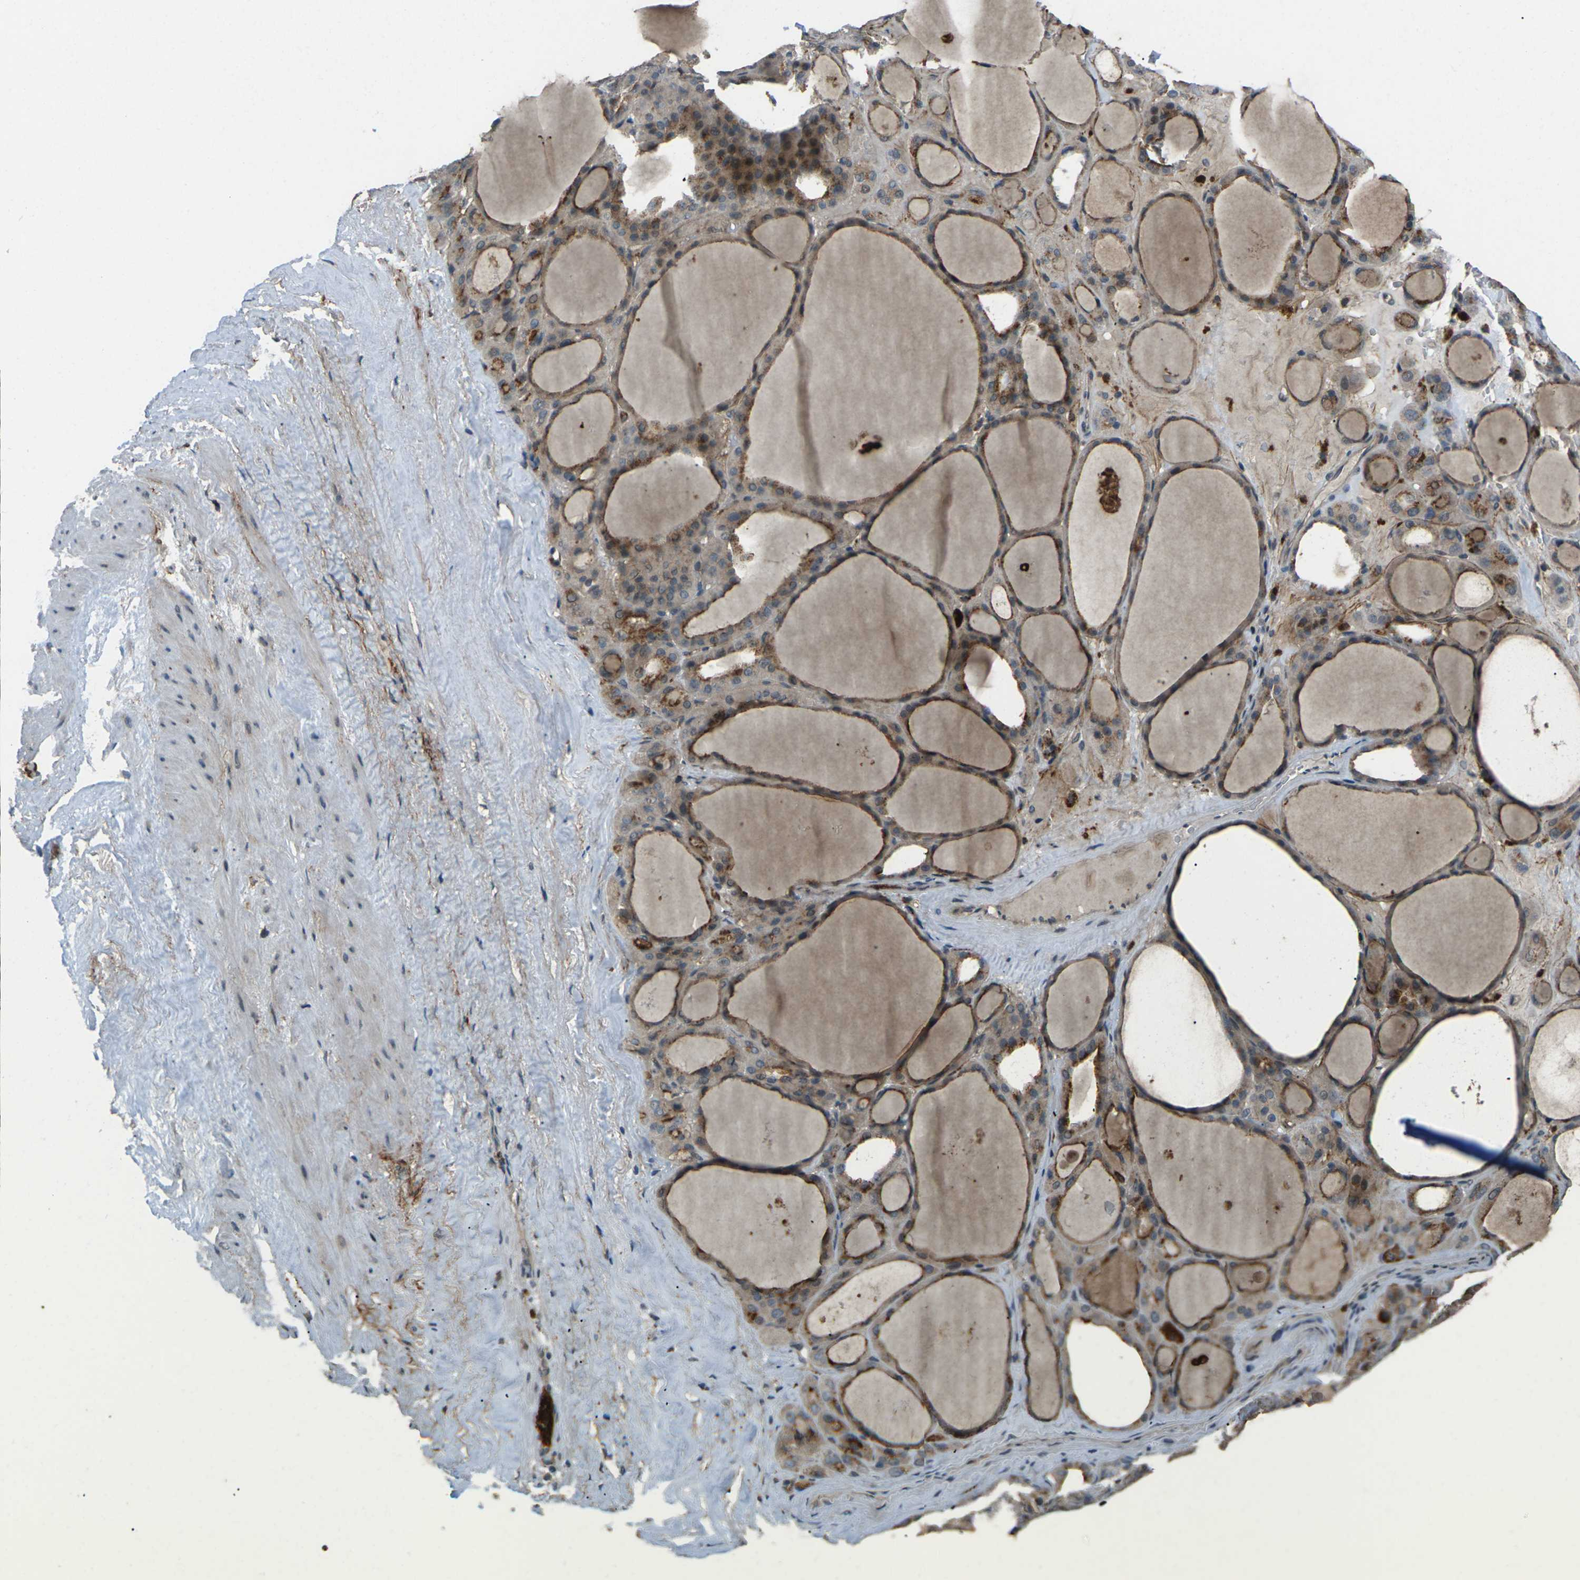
{"staining": {"intensity": "moderate", "quantity": ">75%", "location": "cytoplasmic/membranous"}, "tissue": "thyroid gland", "cell_type": "Glandular cells", "image_type": "normal", "snomed": [{"axis": "morphology", "description": "Normal tissue, NOS"}, {"axis": "morphology", "description": "Carcinoma, NOS"}, {"axis": "topography", "description": "Thyroid gland"}], "caption": "Protein staining of benign thyroid gland displays moderate cytoplasmic/membranous positivity in approximately >75% of glandular cells.", "gene": "SLC31A2", "patient": {"sex": "female", "age": 86}}